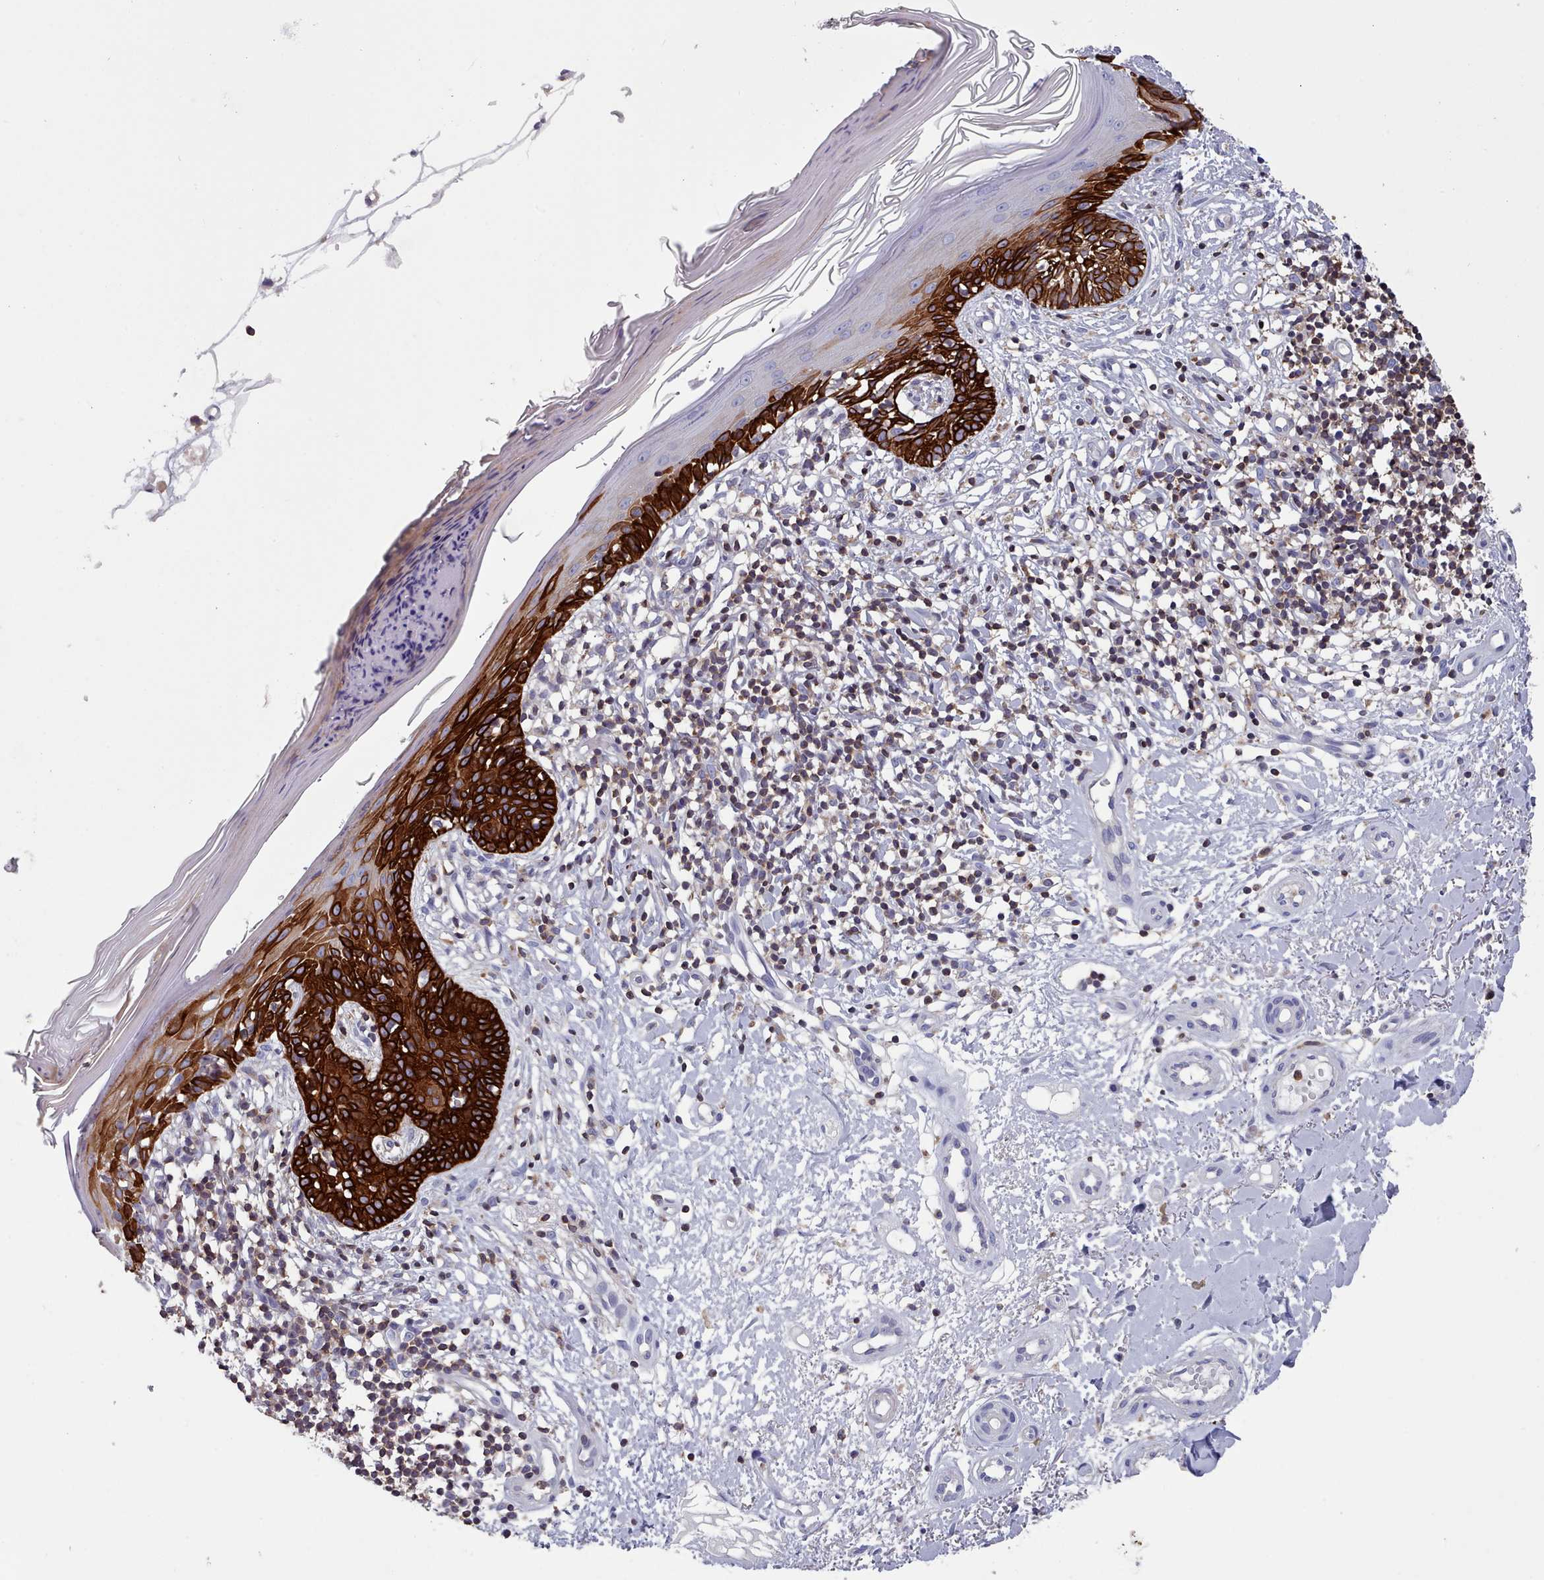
{"staining": {"intensity": "strong", "quantity": ">75%", "location": "cytoplasmic/membranous"}, "tissue": "skin cancer", "cell_type": "Tumor cells", "image_type": "cancer", "snomed": [{"axis": "morphology", "description": "Basal cell carcinoma"}, {"axis": "topography", "description": "Skin"}], "caption": "Skin basal cell carcinoma tissue exhibits strong cytoplasmic/membranous positivity in approximately >75% of tumor cells, visualized by immunohistochemistry.", "gene": "RAC2", "patient": {"sex": "male", "age": 78}}